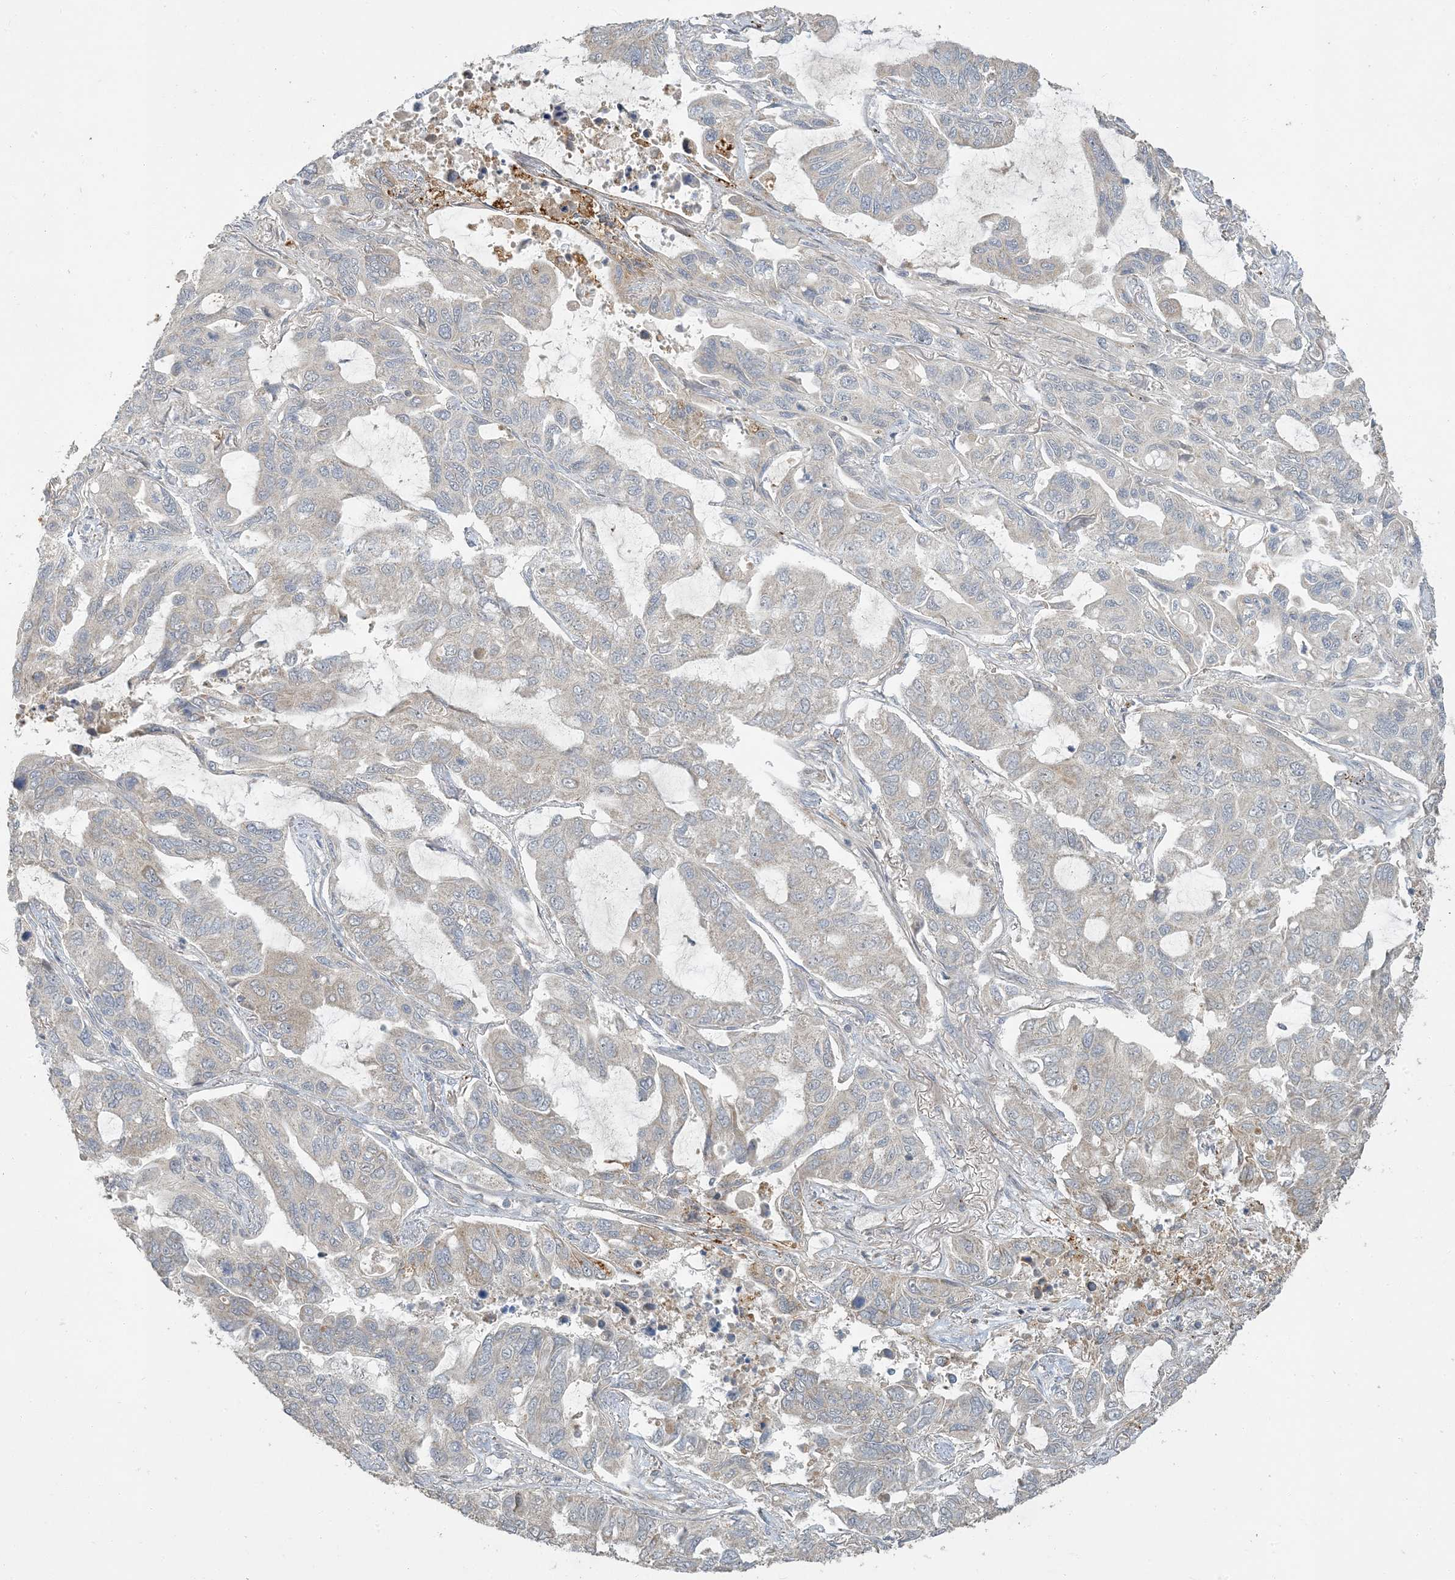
{"staining": {"intensity": "weak", "quantity": "<25%", "location": "cytoplasmic/membranous"}, "tissue": "lung cancer", "cell_type": "Tumor cells", "image_type": "cancer", "snomed": [{"axis": "morphology", "description": "Adenocarcinoma, NOS"}, {"axis": "topography", "description": "Lung"}], "caption": "Lung cancer was stained to show a protein in brown. There is no significant expression in tumor cells. (Brightfield microscopy of DAB (3,3'-diaminobenzidine) IHC at high magnification).", "gene": "LTN1", "patient": {"sex": "male", "age": 64}}